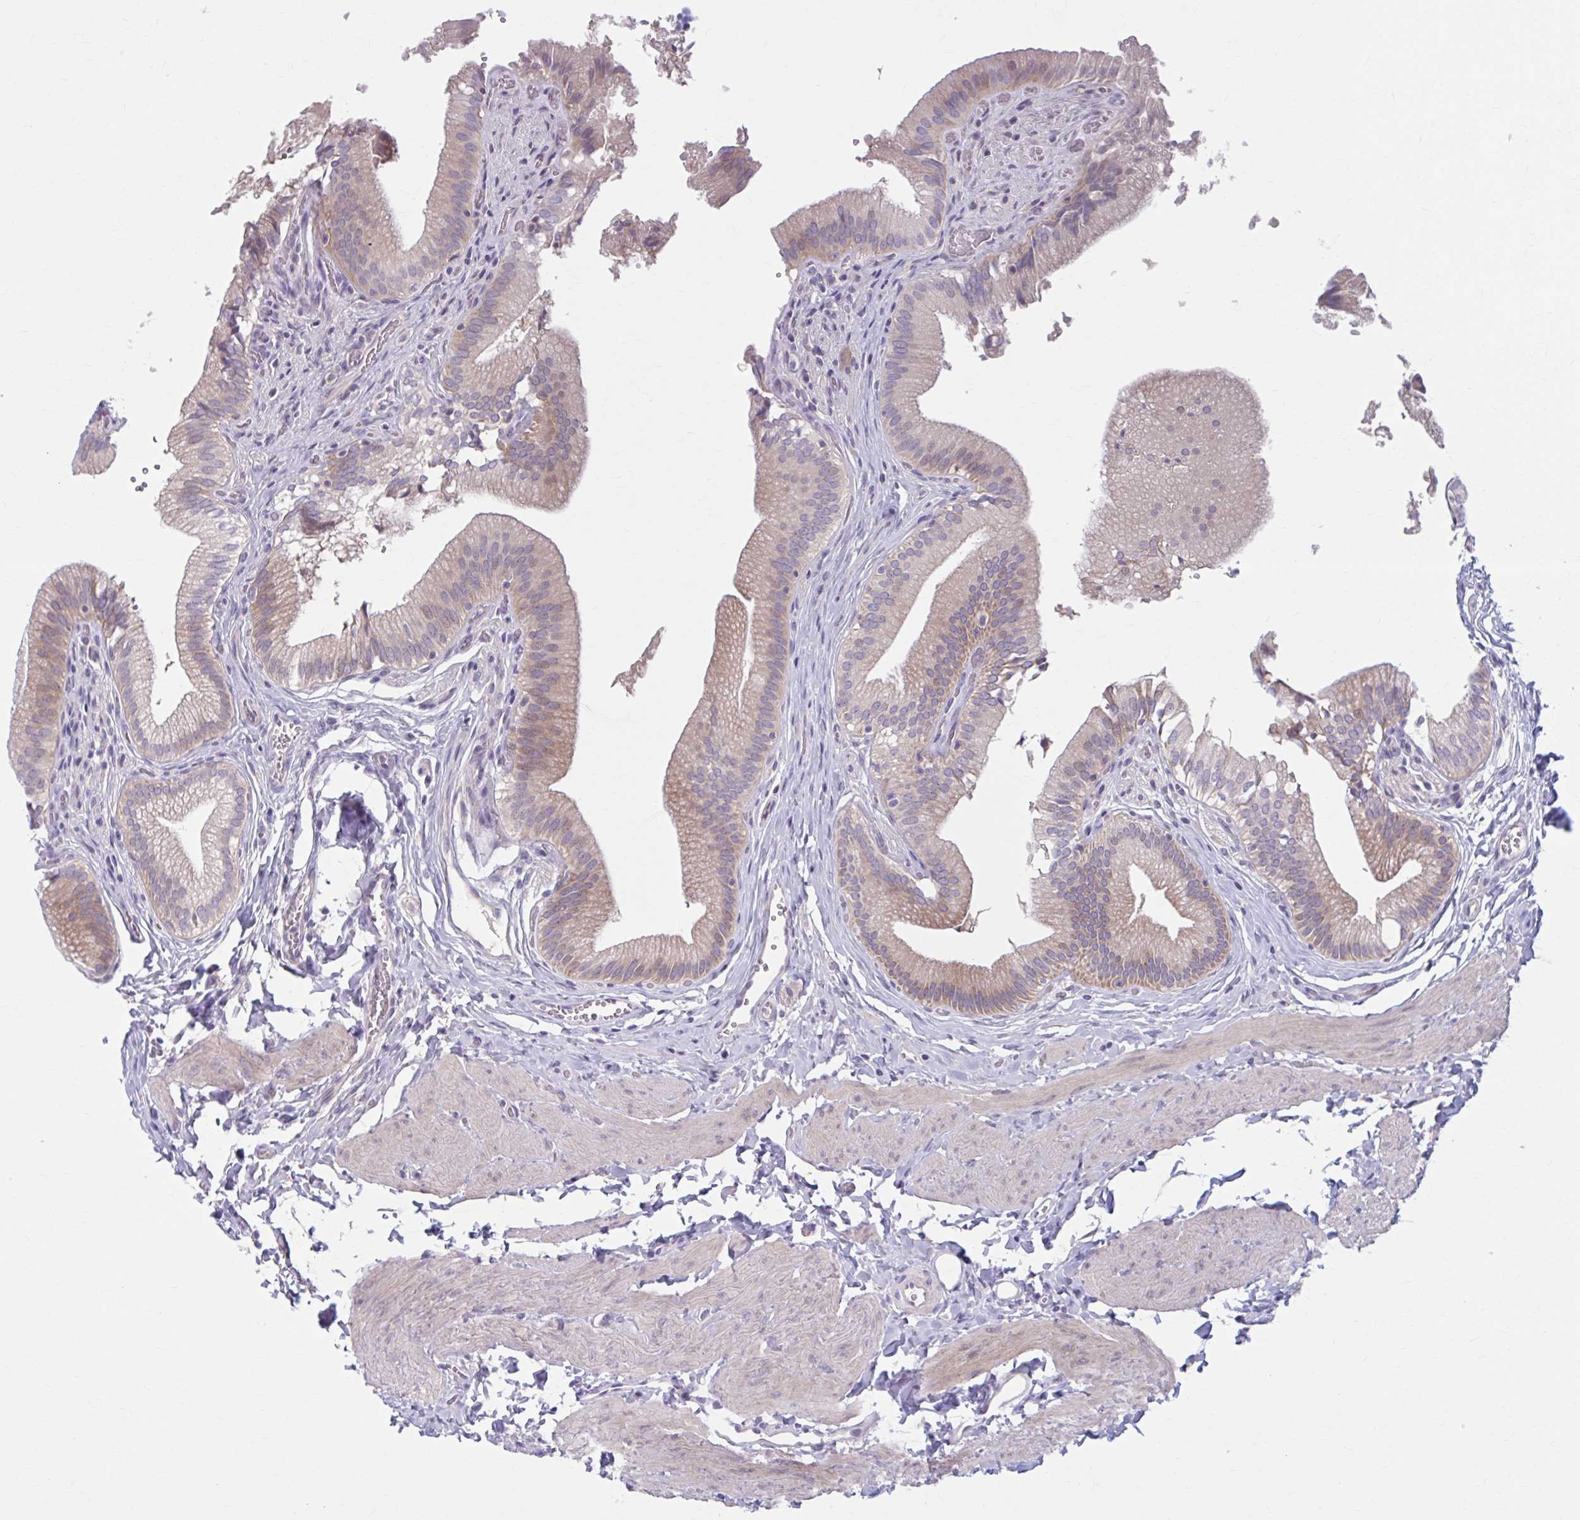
{"staining": {"intensity": "moderate", "quantity": "25%-75%", "location": "cytoplasmic/membranous,nuclear"}, "tissue": "gallbladder", "cell_type": "Glandular cells", "image_type": "normal", "snomed": [{"axis": "morphology", "description": "Normal tissue, NOS"}, {"axis": "topography", "description": "Gallbladder"}, {"axis": "topography", "description": "Peripheral nerve tissue"}], "caption": "This is an image of IHC staining of benign gallbladder, which shows moderate staining in the cytoplasmic/membranous,nuclear of glandular cells.", "gene": "CHST3", "patient": {"sex": "male", "age": 17}}